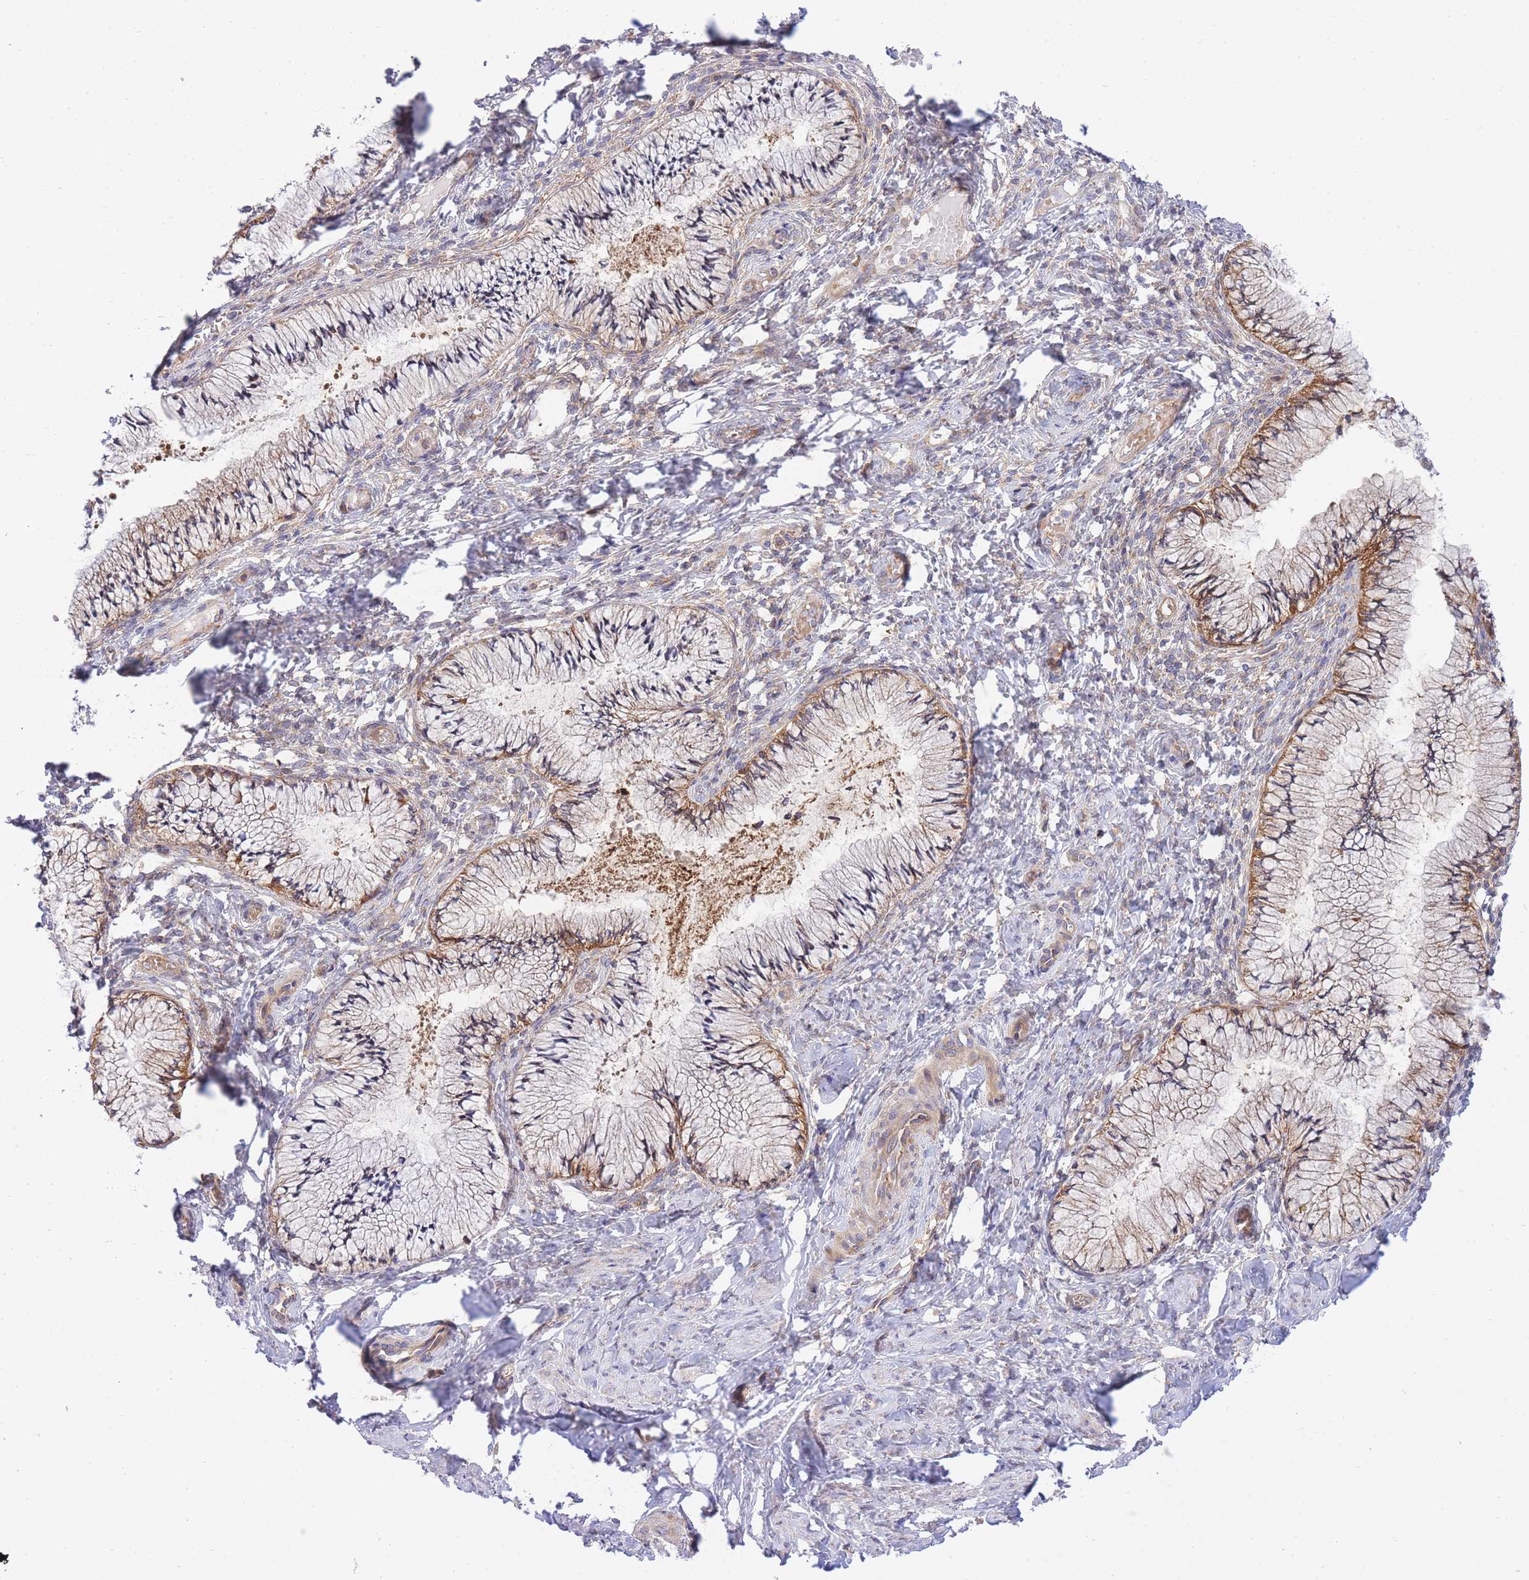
{"staining": {"intensity": "moderate", "quantity": "25%-75%", "location": "cytoplasmic/membranous"}, "tissue": "cervix", "cell_type": "Glandular cells", "image_type": "normal", "snomed": [{"axis": "morphology", "description": "Normal tissue, NOS"}, {"axis": "topography", "description": "Cervix"}], "caption": "Protein staining of benign cervix displays moderate cytoplasmic/membranous staining in approximately 25%-75% of glandular cells. (brown staining indicates protein expression, while blue staining denotes nuclei).", "gene": "EIF2B2", "patient": {"sex": "female", "age": 42}}